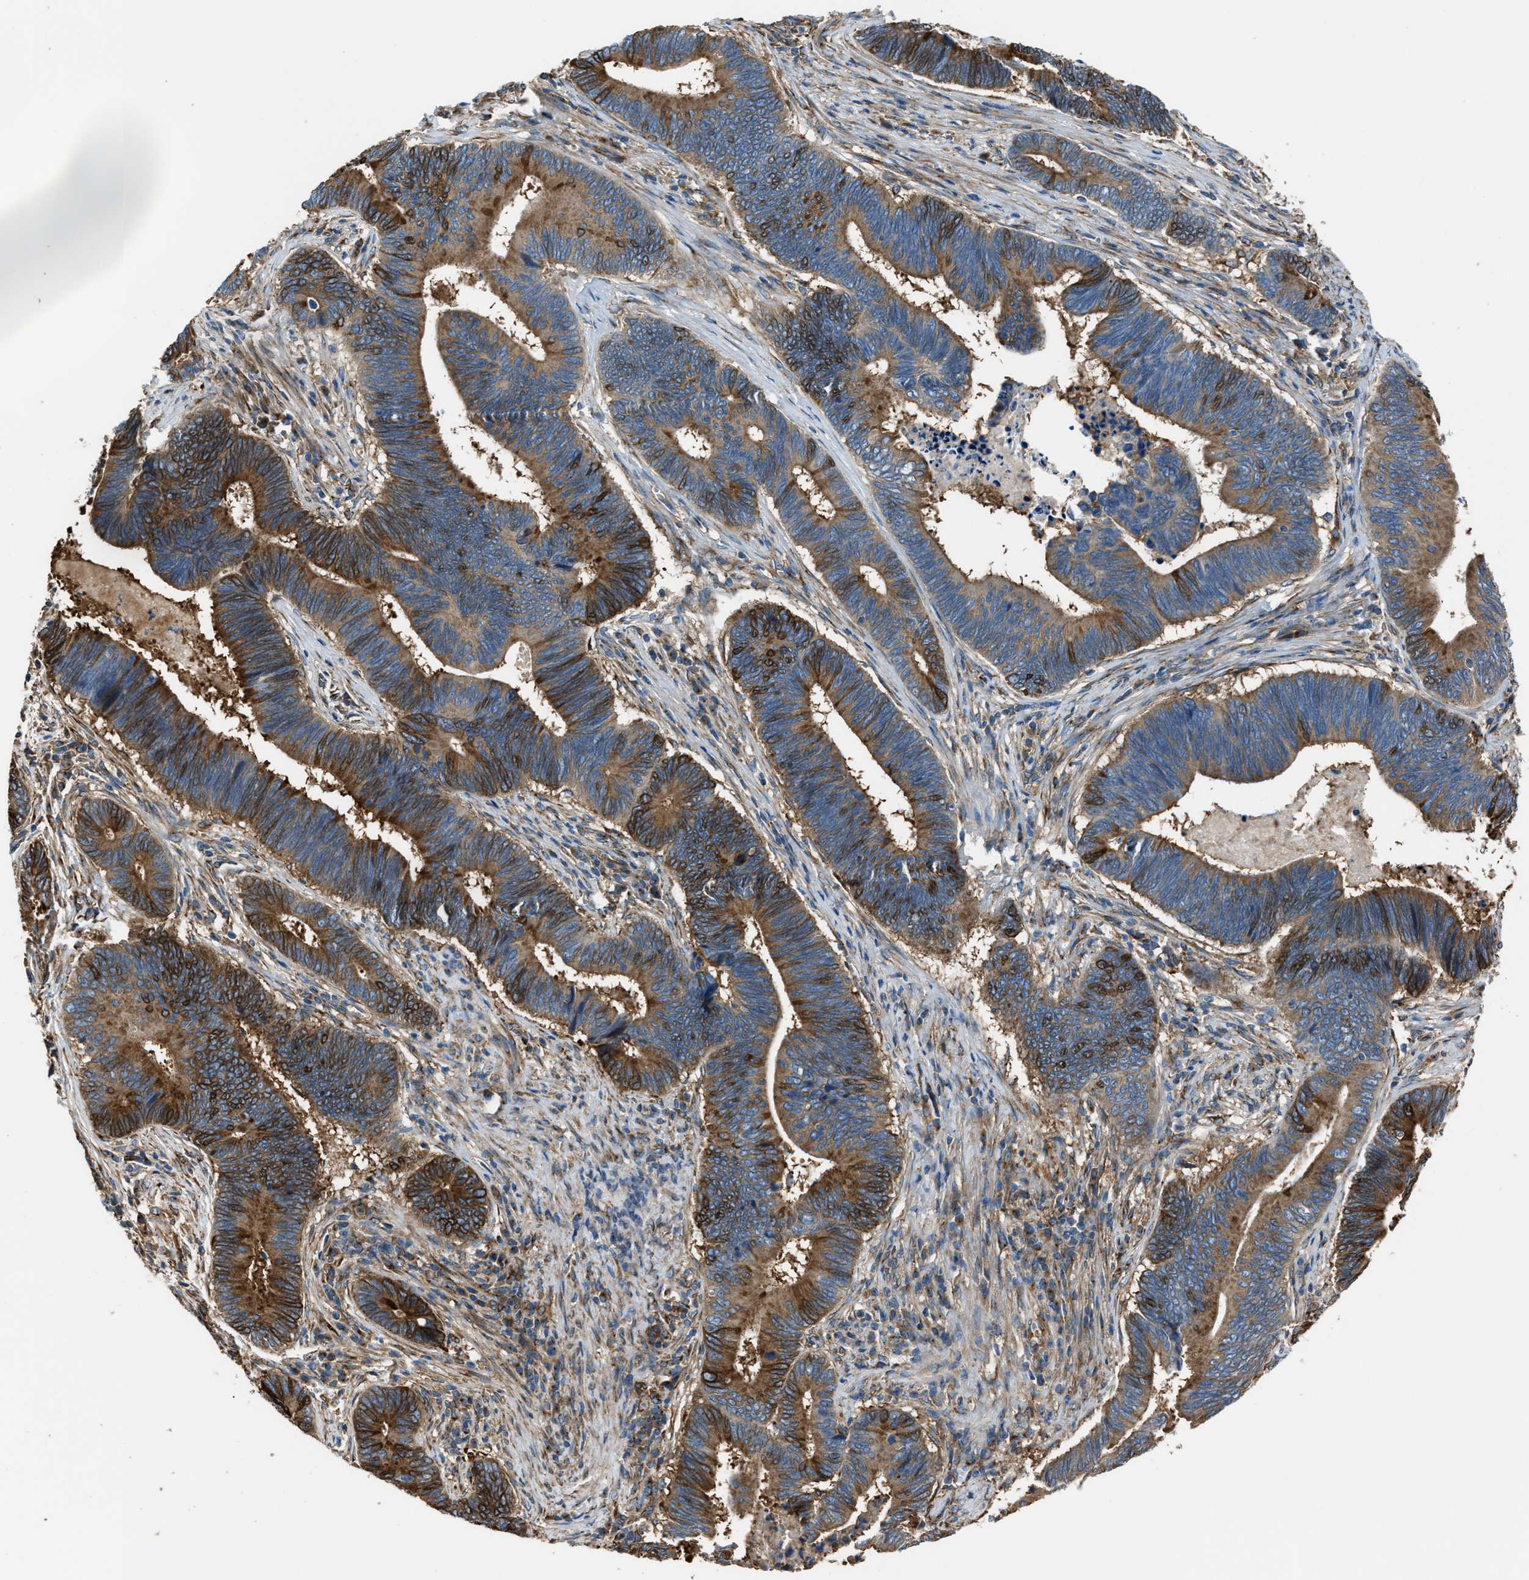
{"staining": {"intensity": "moderate", "quantity": ">75%", "location": "cytoplasmic/membranous"}, "tissue": "pancreatic cancer", "cell_type": "Tumor cells", "image_type": "cancer", "snomed": [{"axis": "morphology", "description": "Adenocarcinoma, NOS"}, {"axis": "topography", "description": "Pancreas"}], "caption": "Pancreatic cancer was stained to show a protein in brown. There is medium levels of moderate cytoplasmic/membranous staining in approximately >75% of tumor cells. (brown staining indicates protein expression, while blue staining denotes nuclei).", "gene": "TRPC1", "patient": {"sex": "female", "age": 70}}